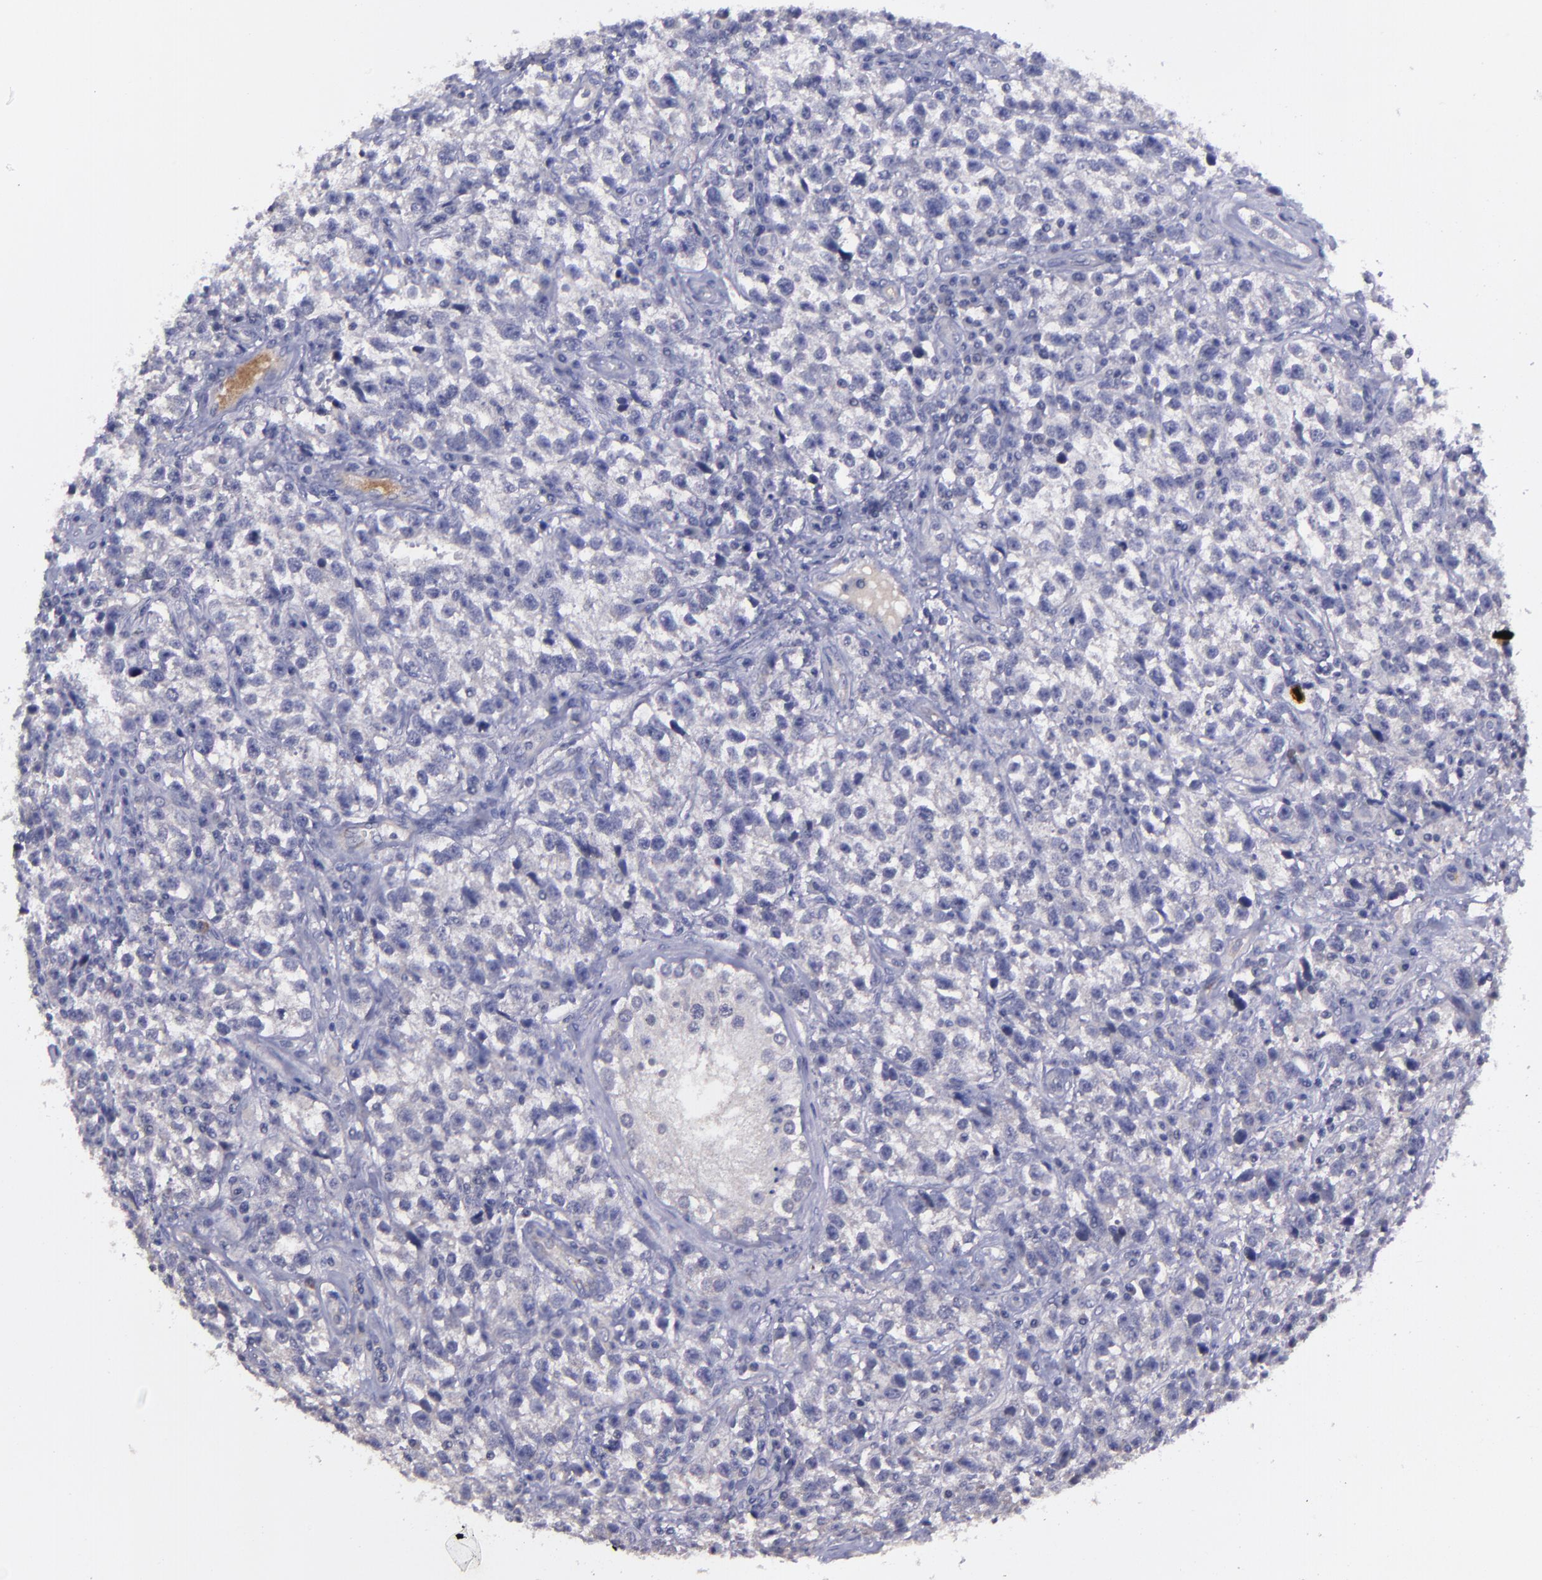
{"staining": {"intensity": "negative", "quantity": "none", "location": "none"}, "tissue": "testis cancer", "cell_type": "Tumor cells", "image_type": "cancer", "snomed": [{"axis": "morphology", "description": "Seminoma, NOS"}, {"axis": "topography", "description": "Testis"}], "caption": "Immunohistochemical staining of human testis seminoma displays no significant positivity in tumor cells.", "gene": "MASP1", "patient": {"sex": "male", "age": 38}}